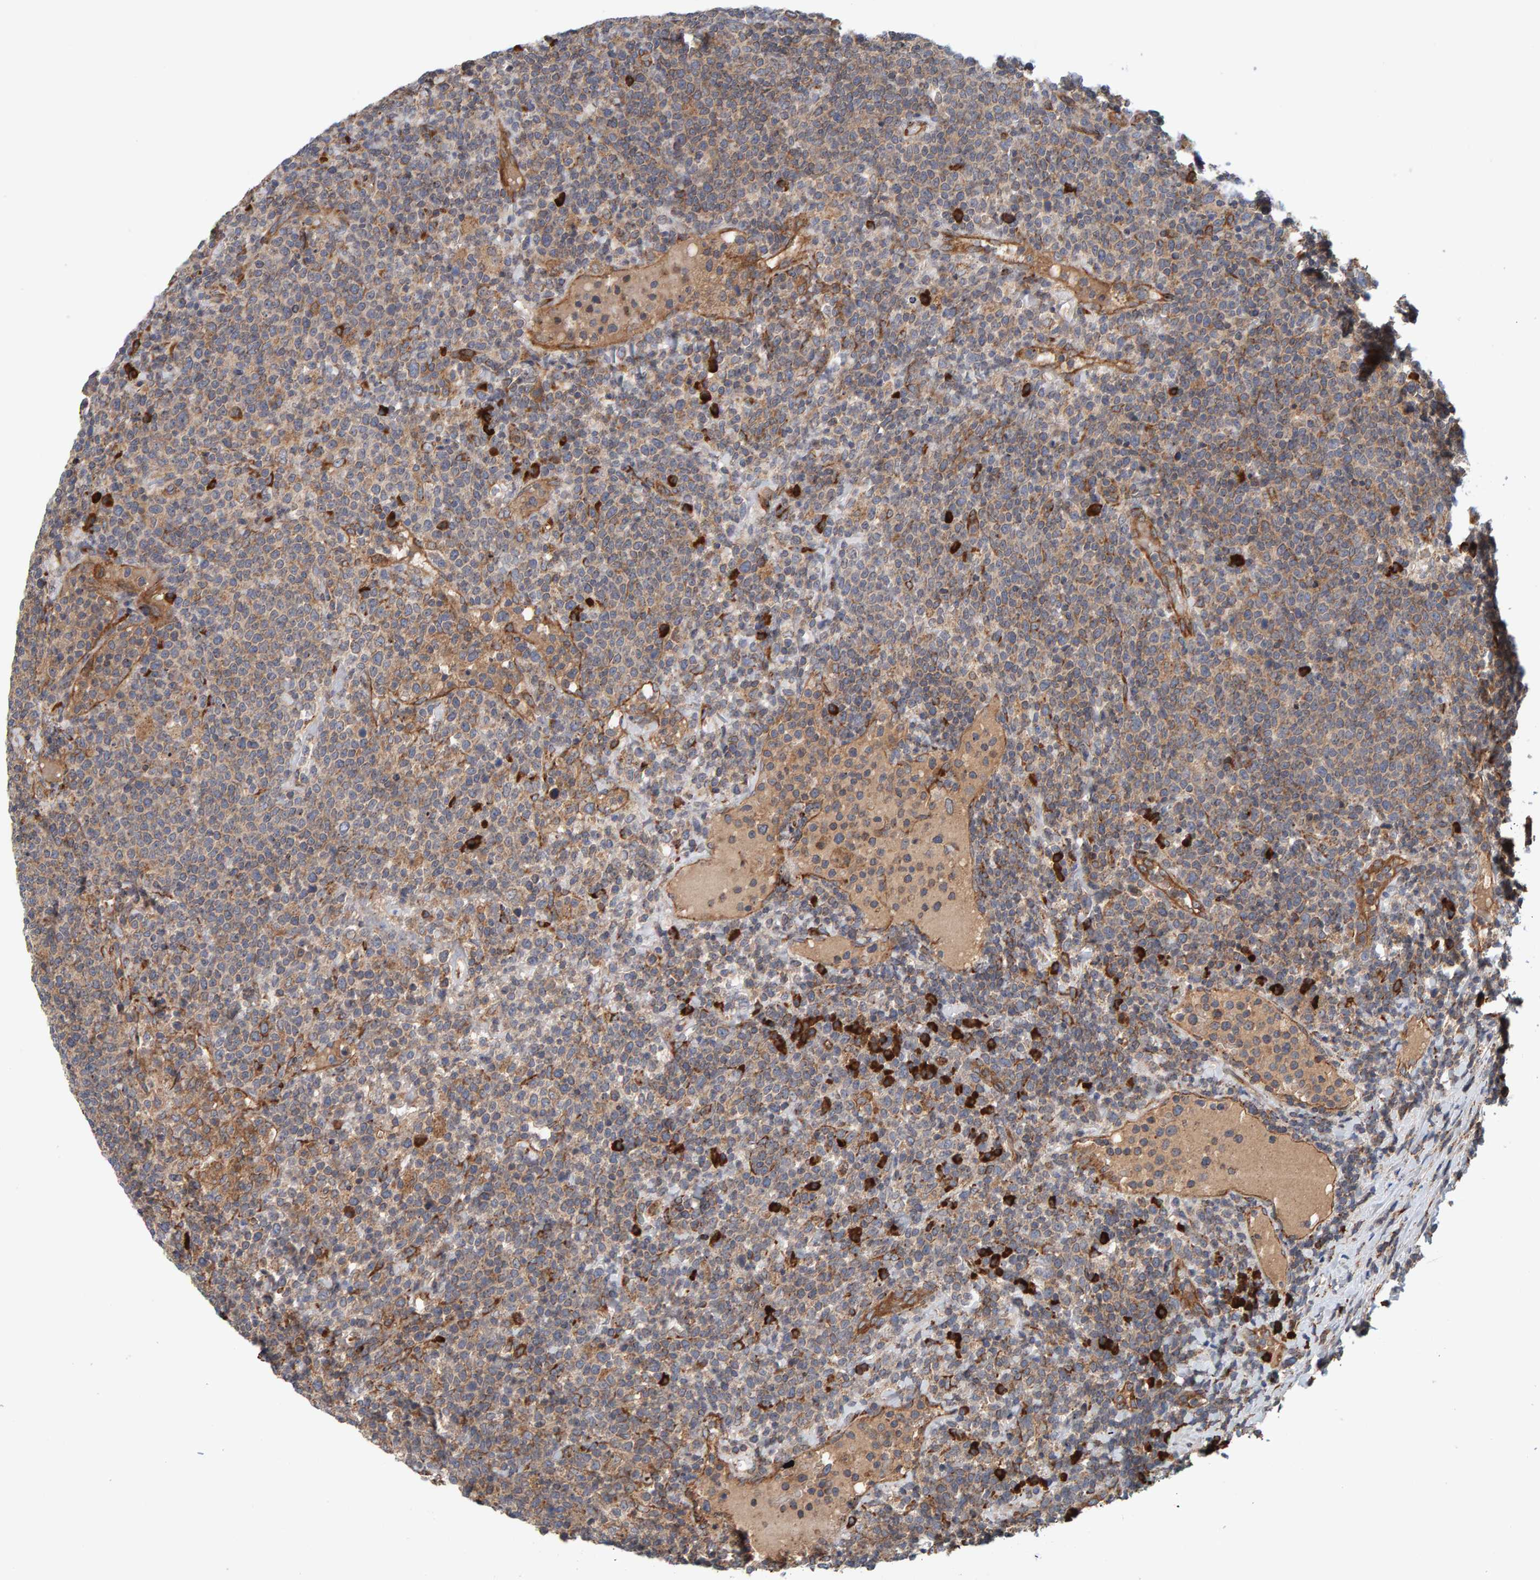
{"staining": {"intensity": "weak", "quantity": ">75%", "location": "cytoplasmic/membranous"}, "tissue": "lymphoma", "cell_type": "Tumor cells", "image_type": "cancer", "snomed": [{"axis": "morphology", "description": "Malignant lymphoma, non-Hodgkin's type, High grade"}, {"axis": "topography", "description": "Lymph node"}], "caption": "A micrograph of human lymphoma stained for a protein demonstrates weak cytoplasmic/membranous brown staining in tumor cells.", "gene": "BAIAP2", "patient": {"sex": "male", "age": 61}}